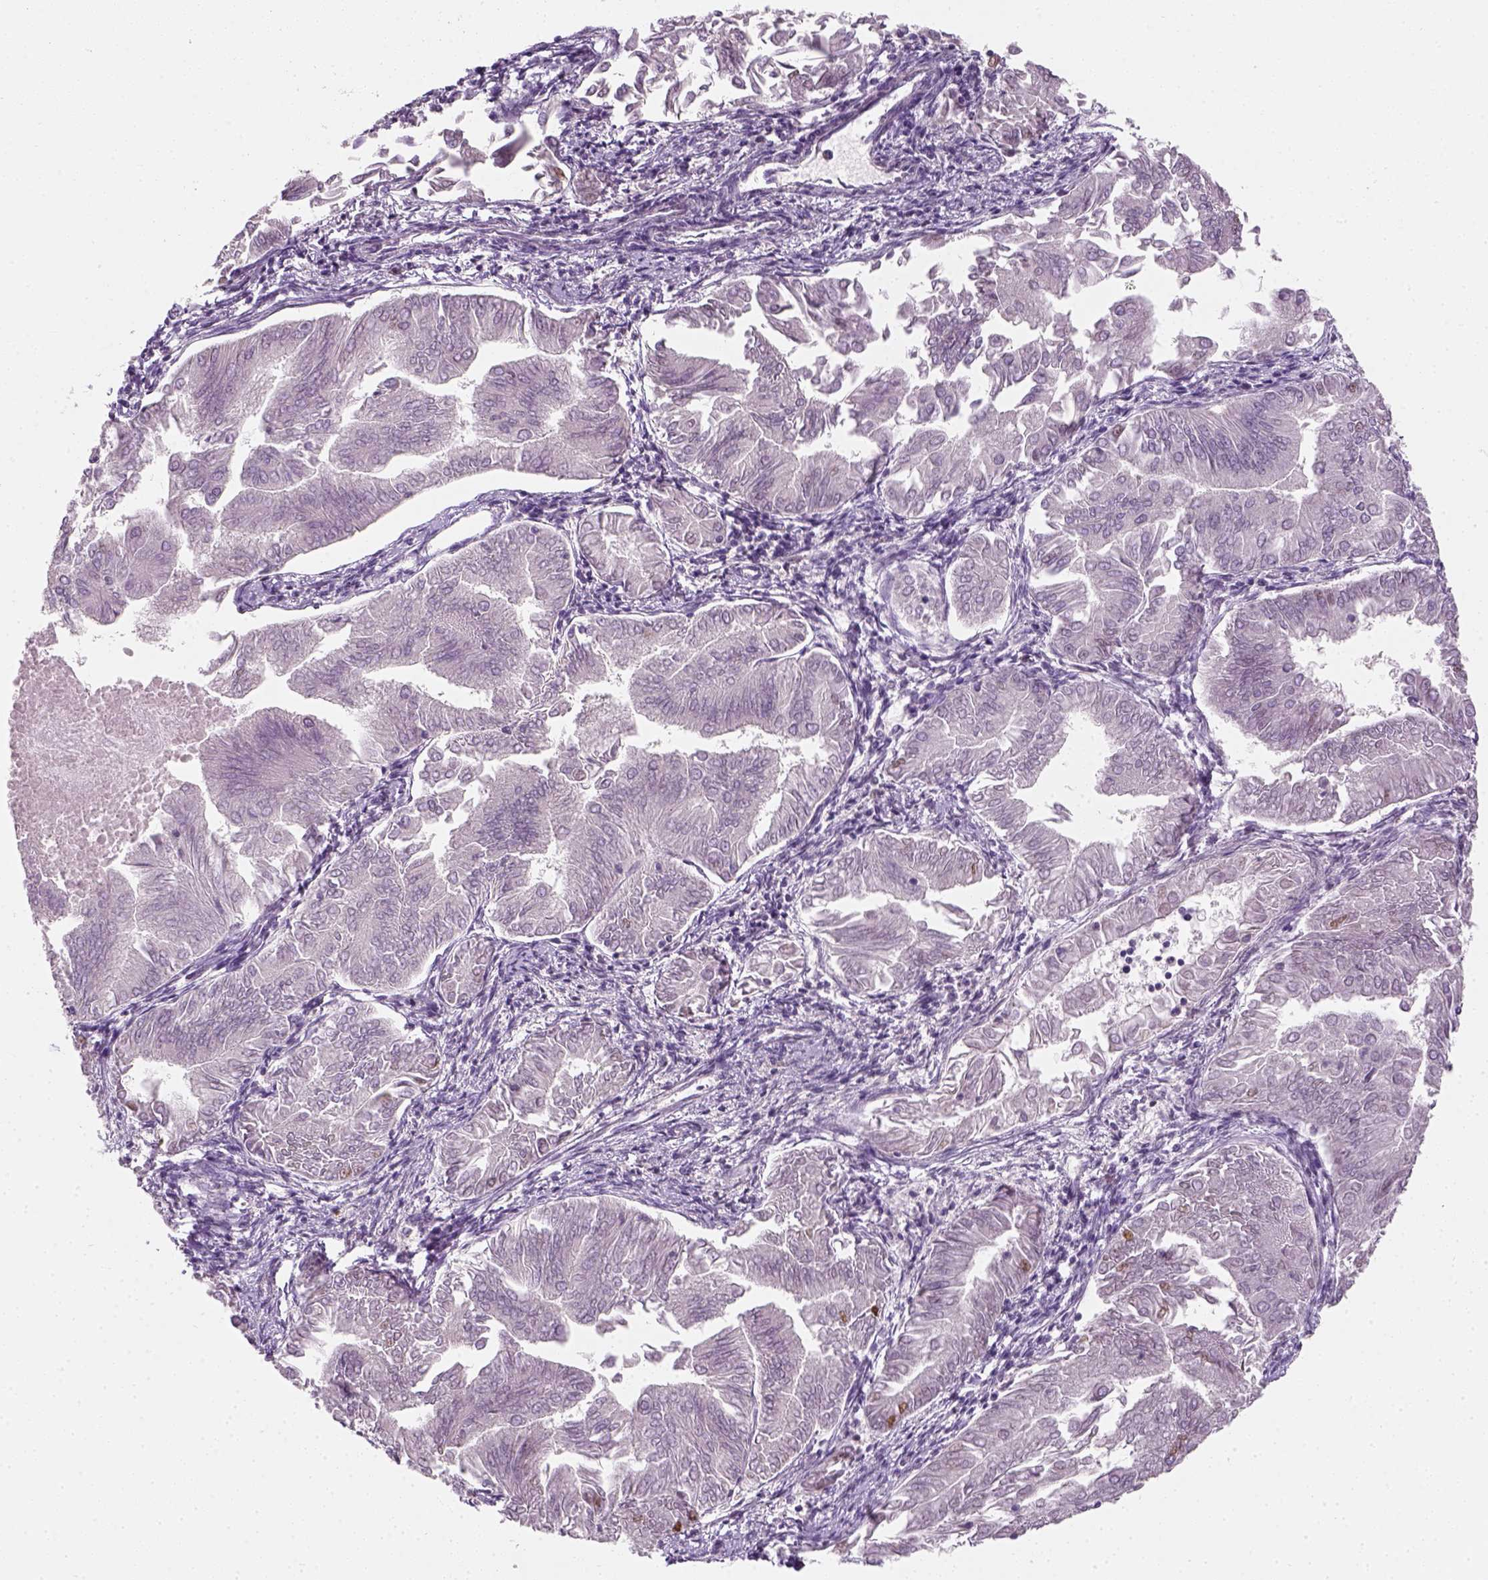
{"staining": {"intensity": "negative", "quantity": "none", "location": "none"}, "tissue": "endometrial cancer", "cell_type": "Tumor cells", "image_type": "cancer", "snomed": [{"axis": "morphology", "description": "Adenocarcinoma, NOS"}, {"axis": "topography", "description": "Endometrium"}], "caption": "DAB immunohistochemical staining of endometrial cancer demonstrates no significant positivity in tumor cells.", "gene": "TP53", "patient": {"sex": "female", "age": 53}}